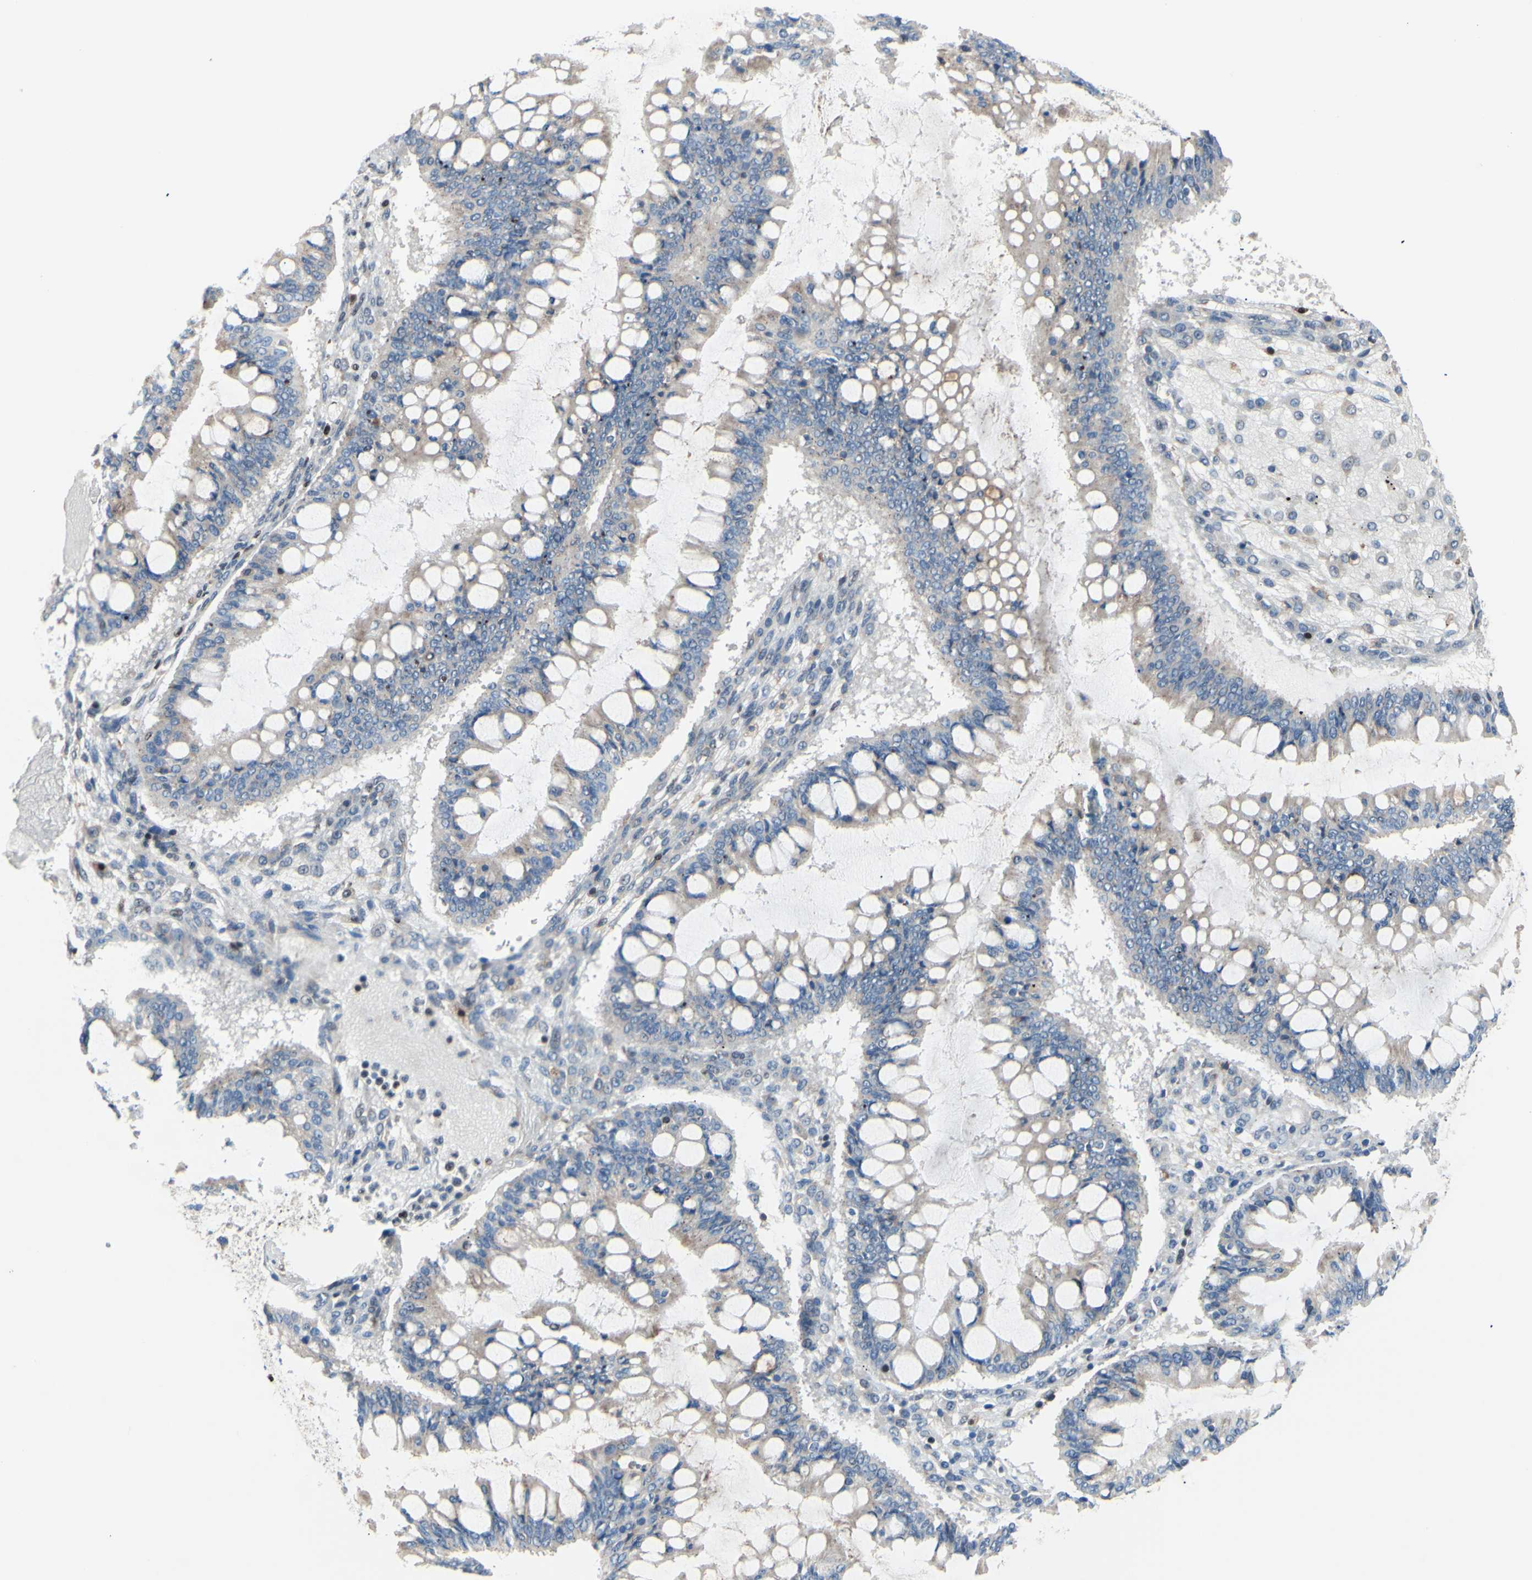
{"staining": {"intensity": "weak", "quantity": ">75%", "location": "cytoplasmic/membranous"}, "tissue": "ovarian cancer", "cell_type": "Tumor cells", "image_type": "cancer", "snomed": [{"axis": "morphology", "description": "Cystadenocarcinoma, mucinous, NOS"}, {"axis": "topography", "description": "Ovary"}], "caption": "Weak cytoplasmic/membranous expression is present in about >75% of tumor cells in ovarian mucinous cystadenocarcinoma.", "gene": "EED", "patient": {"sex": "female", "age": 73}}